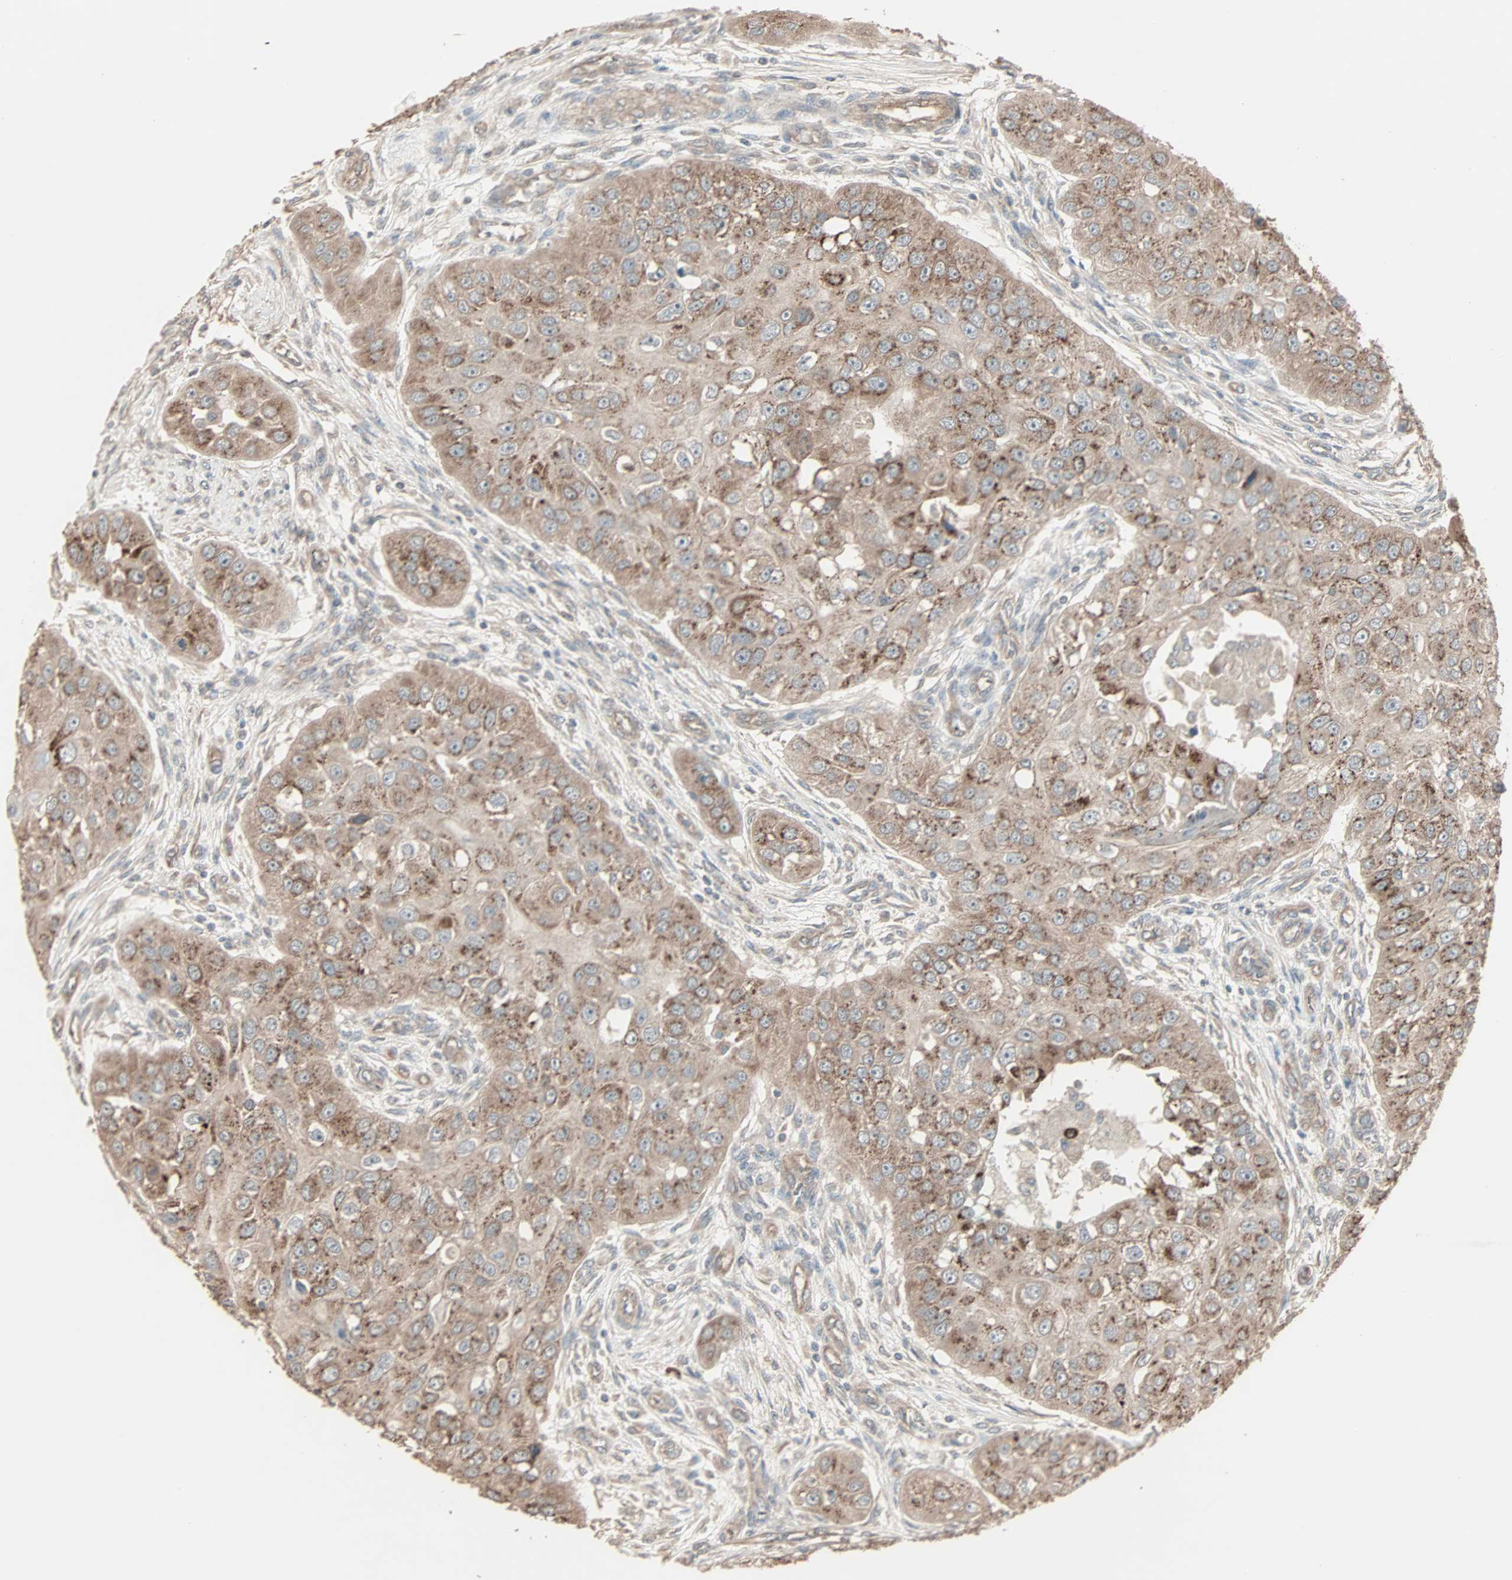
{"staining": {"intensity": "moderate", "quantity": ">75%", "location": "cytoplasmic/membranous"}, "tissue": "head and neck cancer", "cell_type": "Tumor cells", "image_type": "cancer", "snomed": [{"axis": "morphology", "description": "Normal tissue, NOS"}, {"axis": "morphology", "description": "Squamous cell carcinoma, NOS"}, {"axis": "topography", "description": "Skeletal muscle"}, {"axis": "topography", "description": "Head-Neck"}], "caption": "This photomicrograph reveals immunohistochemistry (IHC) staining of squamous cell carcinoma (head and neck), with medium moderate cytoplasmic/membranous expression in approximately >75% of tumor cells.", "gene": "GALNT3", "patient": {"sex": "male", "age": 51}}